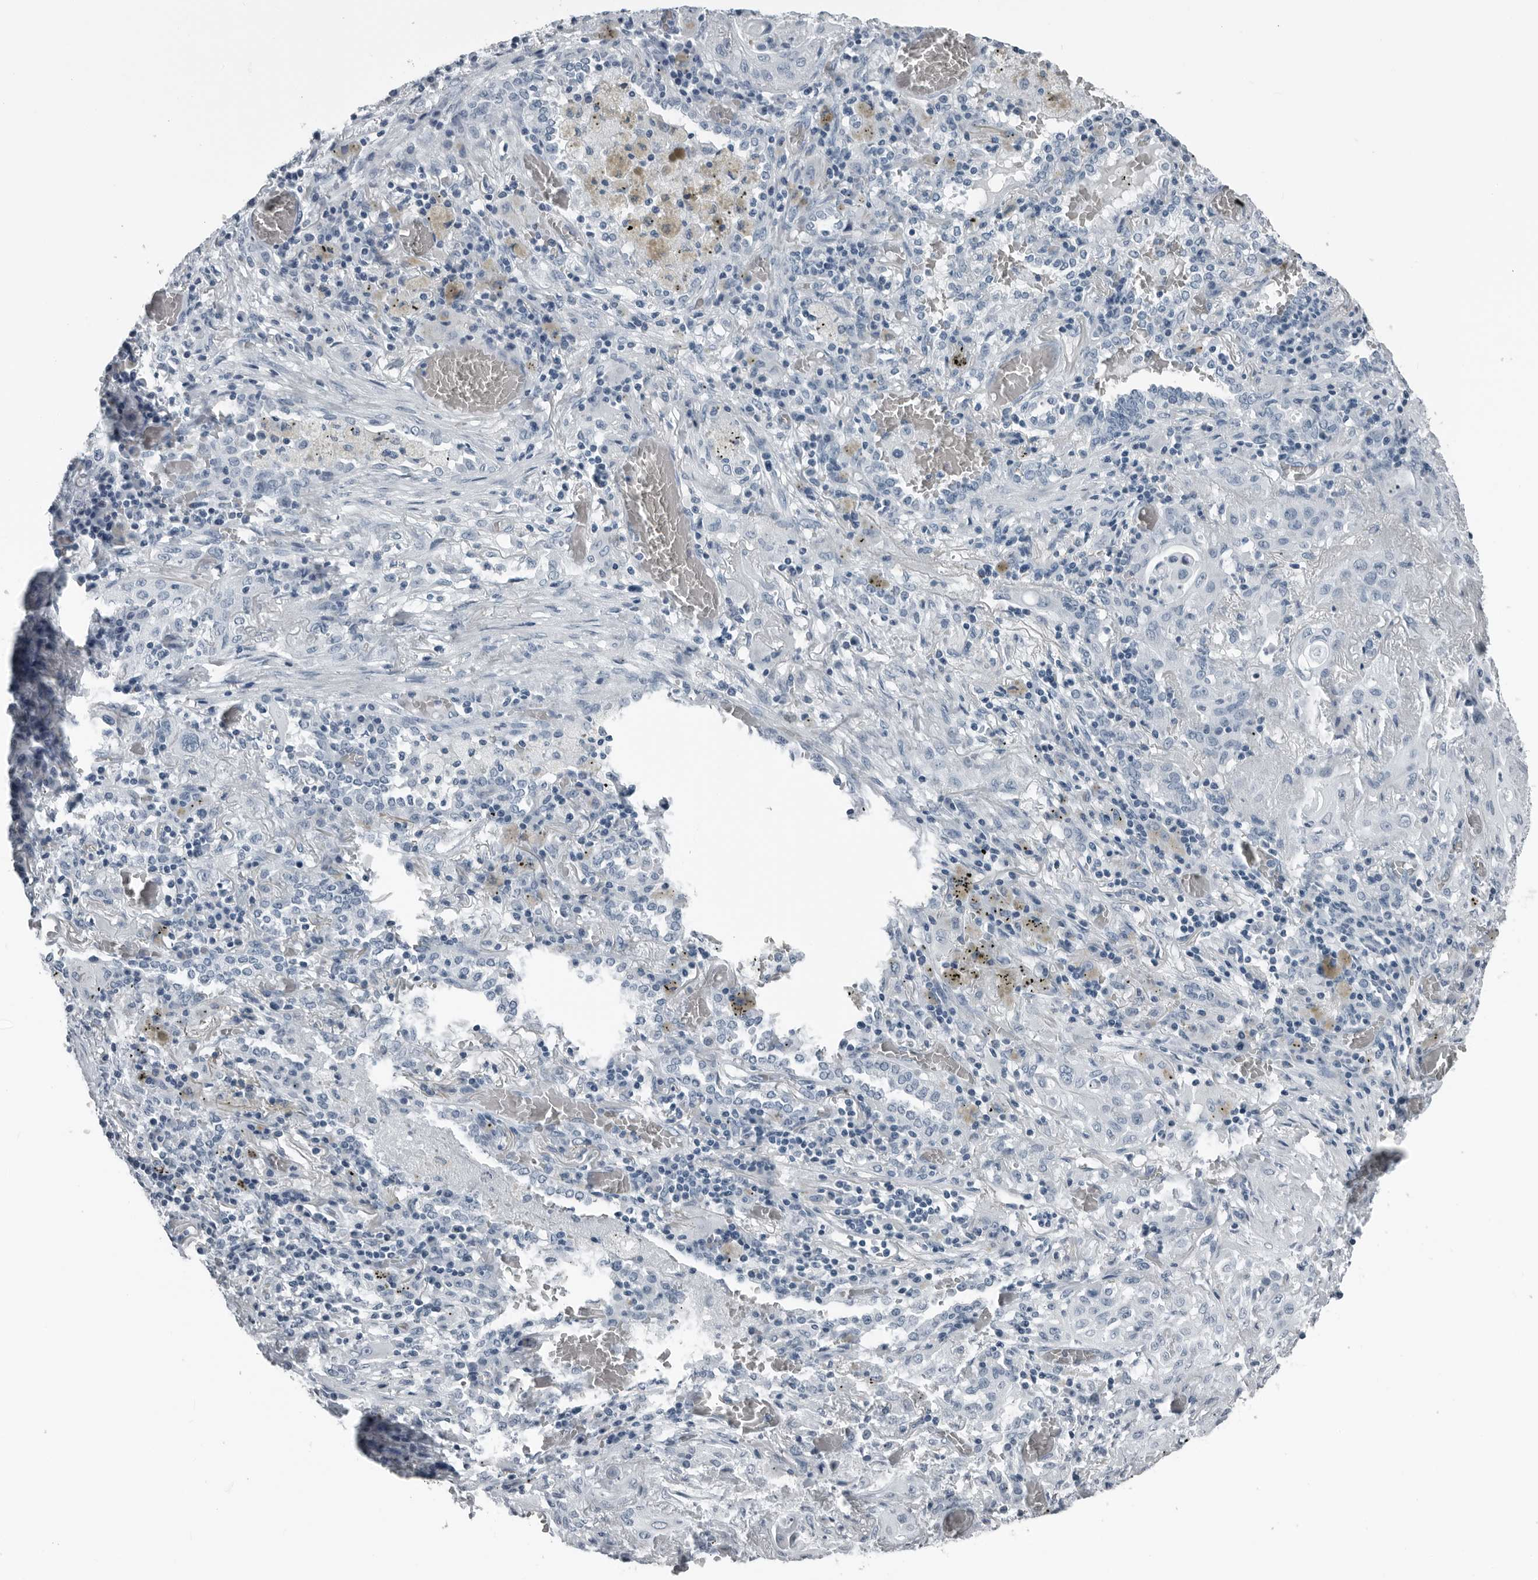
{"staining": {"intensity": "negative", "quantity": "none", "location": "none"}, "tissue": "lung cancer", "cell_type": "Tumor cells", "image_type": "cancer", "snomed": [{"axis": "morphology", "description": "Squamous cell carcinoma, NOS"}, {"axis": "topography", "description": "Lung"}], "caption": "Tumor cells show no significant positivity in lung cancer. The staining was performed using DAB (3,3'-diaminobenzidine) to visualize the protein expression in brown, while the nuclei were stained in blue with hematoxylin (Magnification: 20x).", "gene": "PRSS1", "patient": {"sex": "female", "age": 47}}